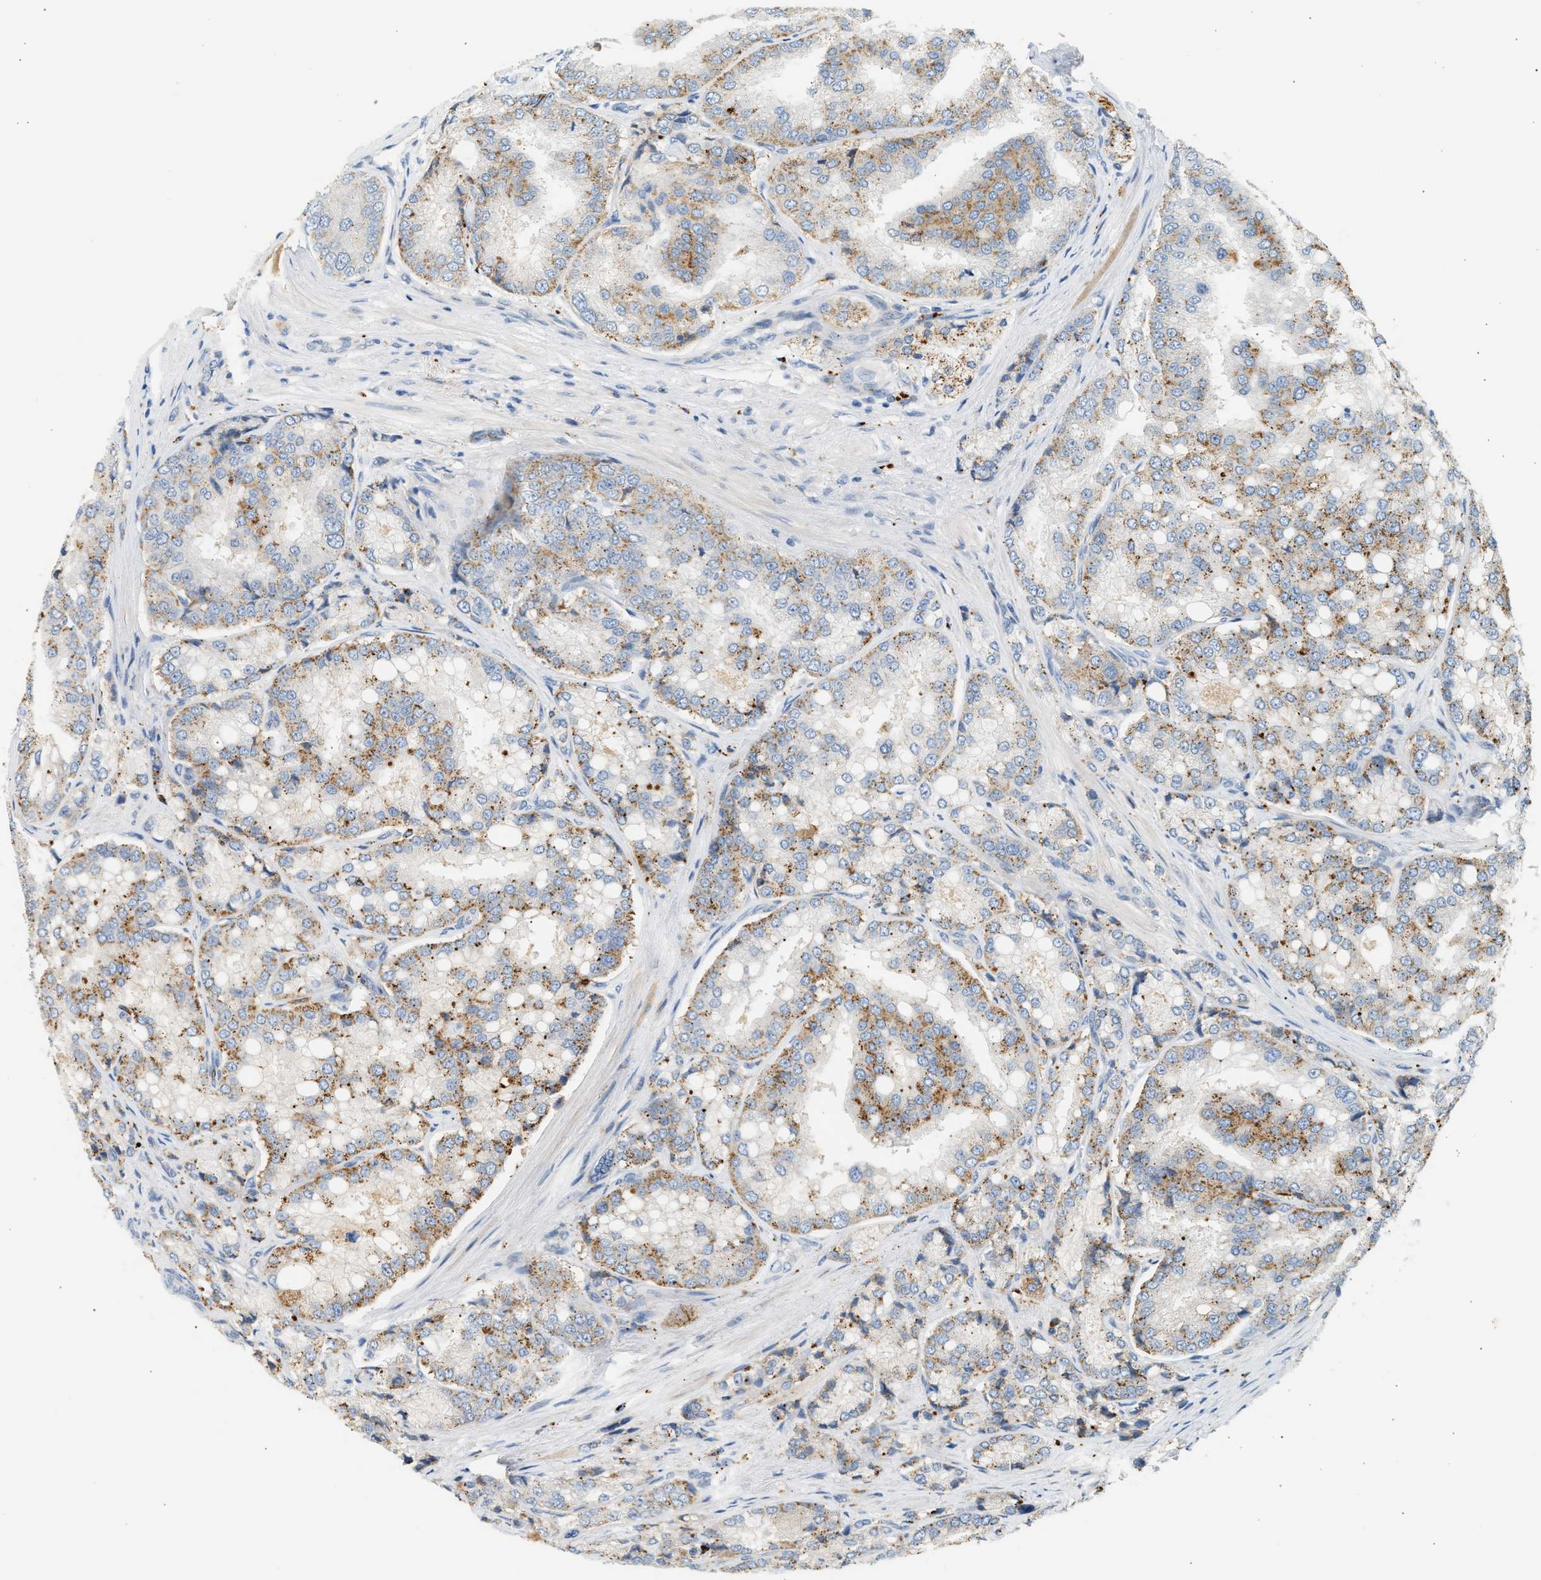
{"staining": {"intensity": "moderate", "quantity": ">75%", "location": "cytoplasmic/membranous"}, "tissue": "prostate cancer", "cell_type": "Tumor cells", "image_type": "cancer", "snomed": [{"axis": "morphology", "description": "Adenocarcinoma, High grade"}, {"axis": "topography", "description": "Prostate"}], "caption": "DAB (3,3'-diaminobenzidine) immunohistochemical staining of human prostate adenocarcinoma (high-grade) reveals moderate cytoplasmic/membranous protein positivity in approximately >75% of tumor cells.", "gene": "ENTHD1", "patient": {"sex": "male", "age": 50}}